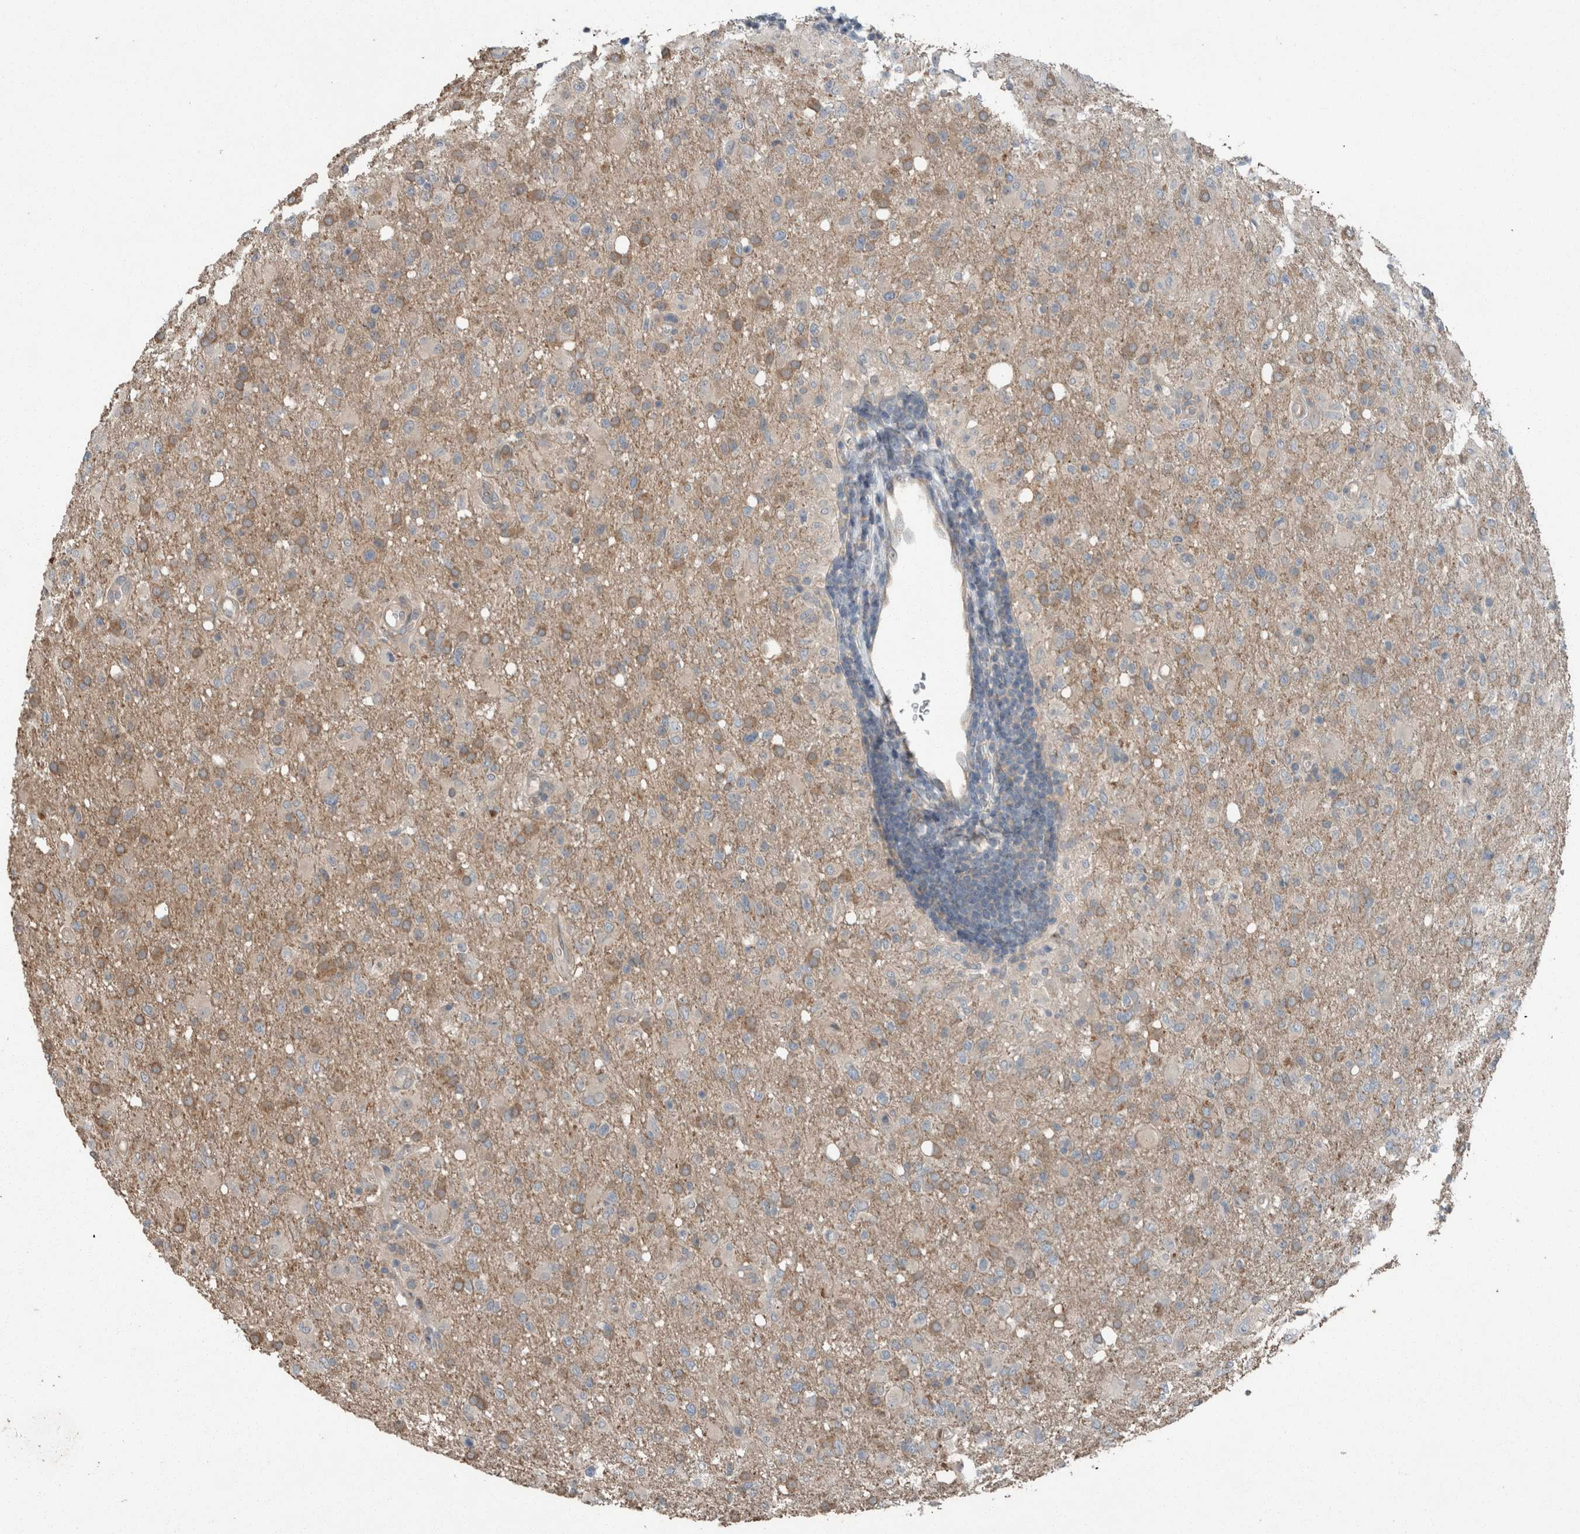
{"staining": {"intensity": "moderate", "quantity": "25%-75%", "location": "cytoplasmic/membranous"}, "tissue": "glioma", "cell_type": "Tumor cells", "image_type": "cancer", "snomed": [{"axis": "morphology", "description": "Glioma, malignant, High grade"}, {"axis": "topography", "description": "Brain"}], "caption": "Human malignant glioma (high-grade) stained with a protein marker exhibits moderate staining in tumor cells.", "gene": "KNTC1", "patient": {"sex": "female", "age": 57}}